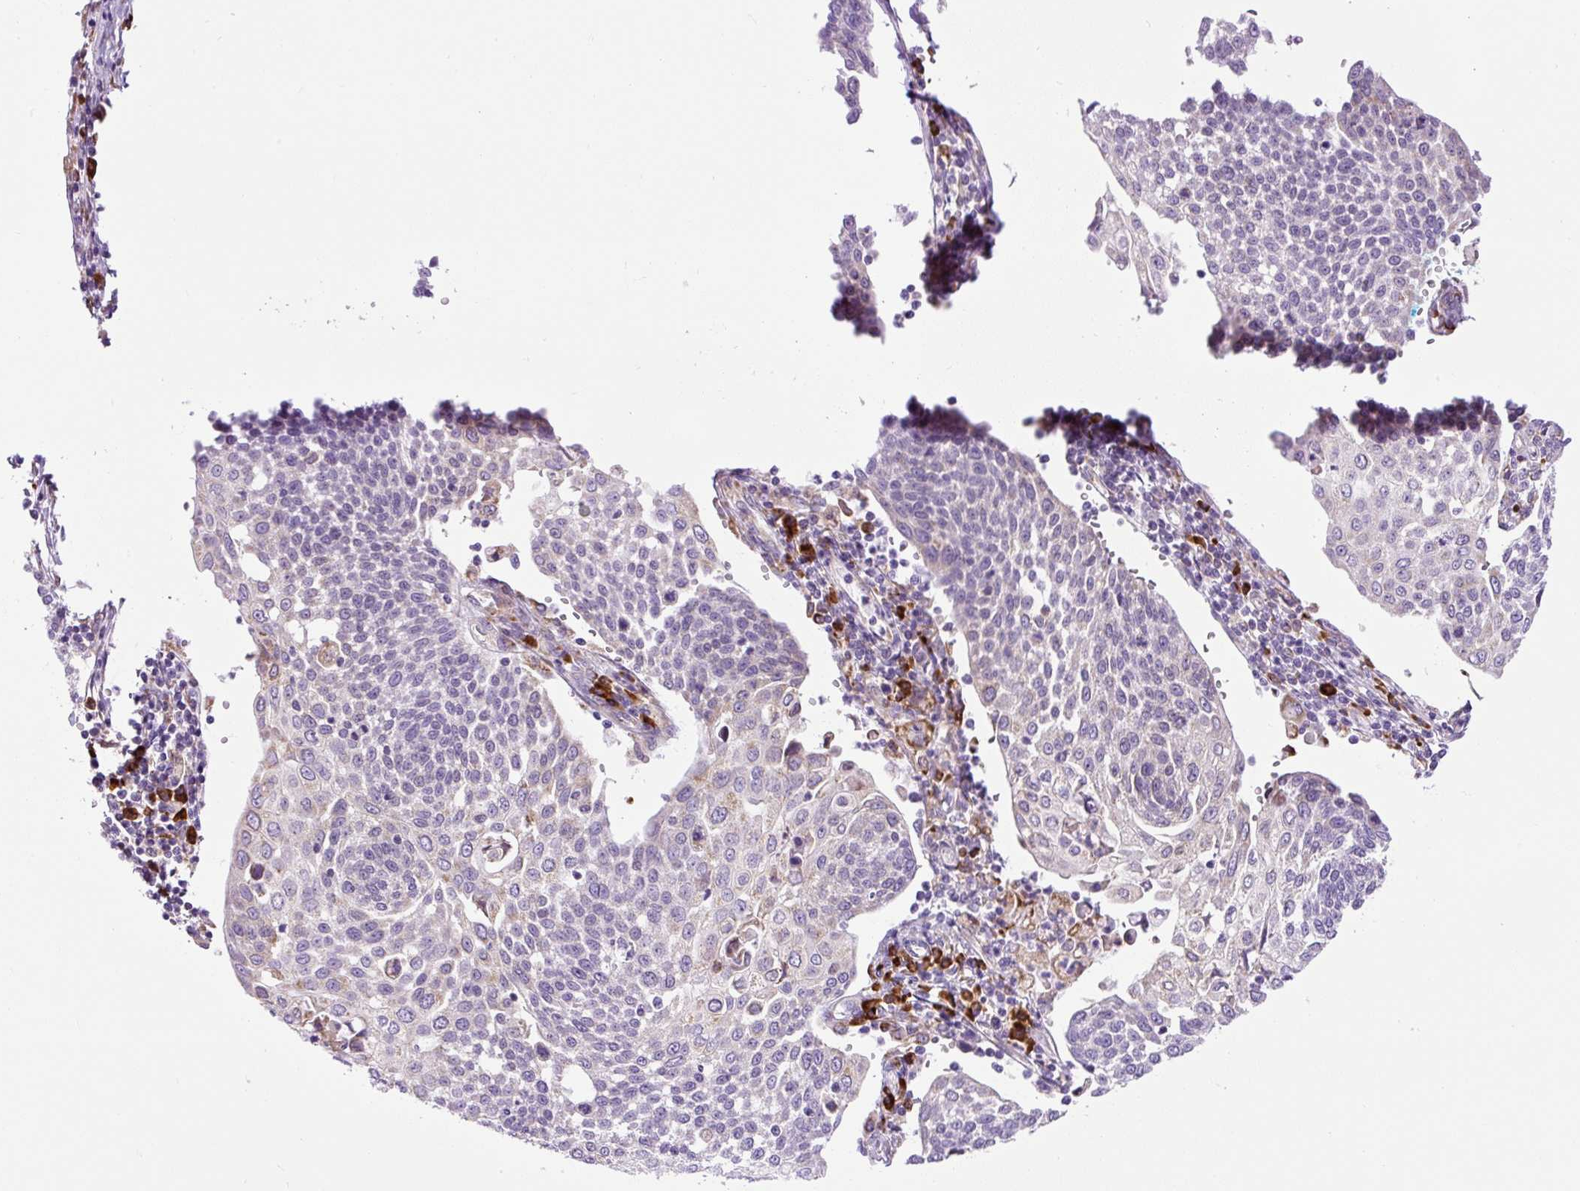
{"staining": {"intensity": "weak", "quantity": "<25%", "location": "cytoplasmic/membranous"}, "tissue": "cervical cancer", "cell_type": "Tumor cells", "image_type": "cancer", "snomed": [{"axis": "morphology", "description": "Squamous cell carcinoma, NOS"}, {"axis": "topography", "description": "Cervix"}], "caption": "Cervical squamous cell carcinoma was stained to show a protein in brown. There is no significant staining in tumor cells.", "gene": "DDOST", "patient": {"sex": "female", "age": 34}}